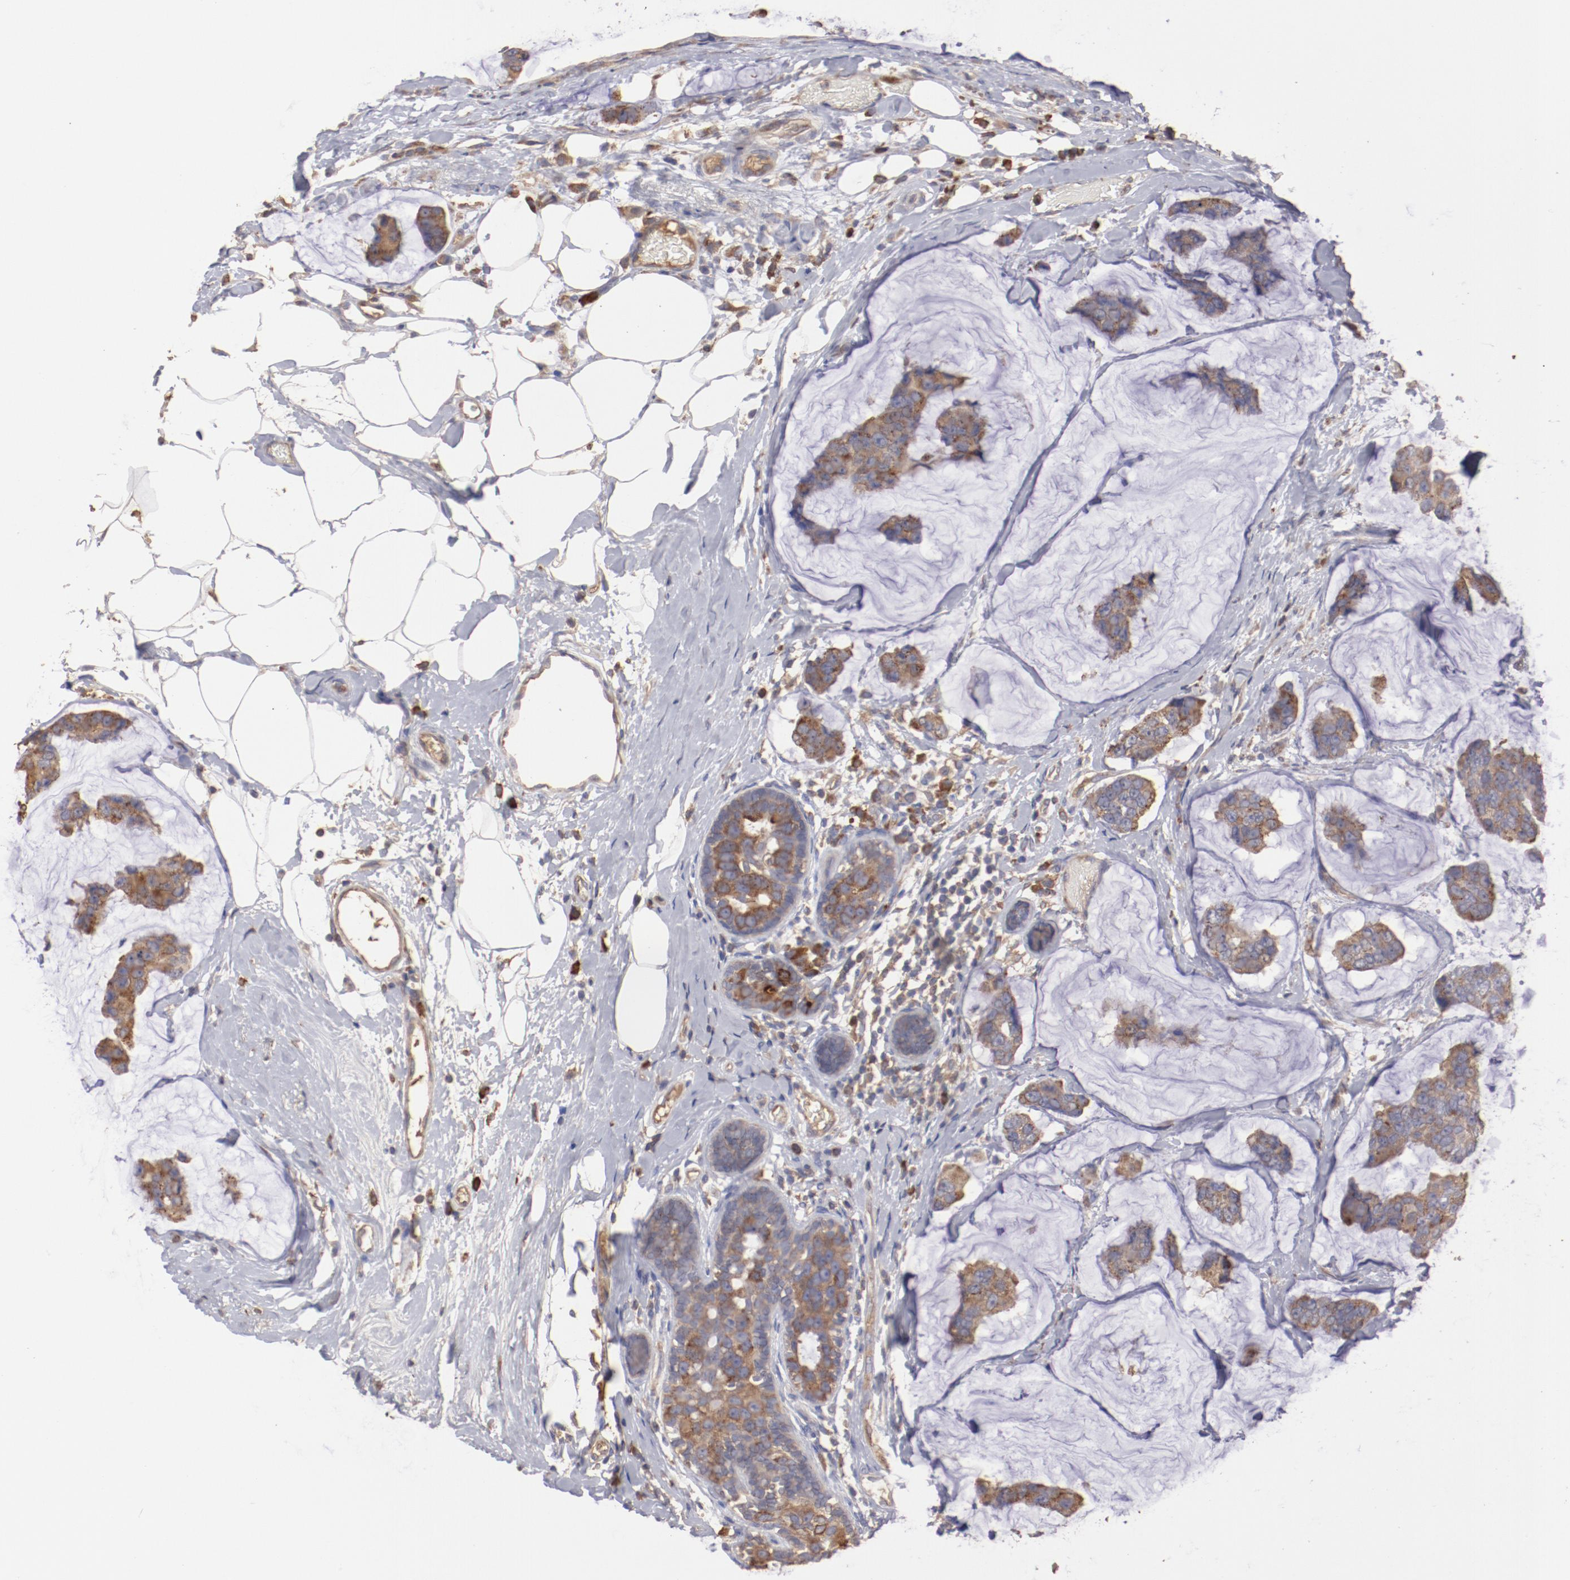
{"staining": {"intensity": "moderate", "quantity": ">75%", "location": "cytoplasmic/membranous"}, "tissue": "breast cancer", "cell_type": "Tumor cells", "image_type": "cancer", "snomed": [{"axis": "morphology", "description": "Normal tissue, NOS"}, {"axis": "morphology", "description": "Duct carcinoma"}, {"axis": "topography", "description": "Breast"}], "caption": "Protein staining of breast cancer (infiltrating ductal carcinoma) tissue reveals moderate cytoplasmic/membranous staining in about >75% of tumor cells. The staining is performed using DAB (3,3'-diaminobenzidine) brown chromogen to label protein expression. The nuclei are counter-stained blue using hematoxylin.", "gene": "NFKBIE", "patient": {"sex": "female", "age": 50}}